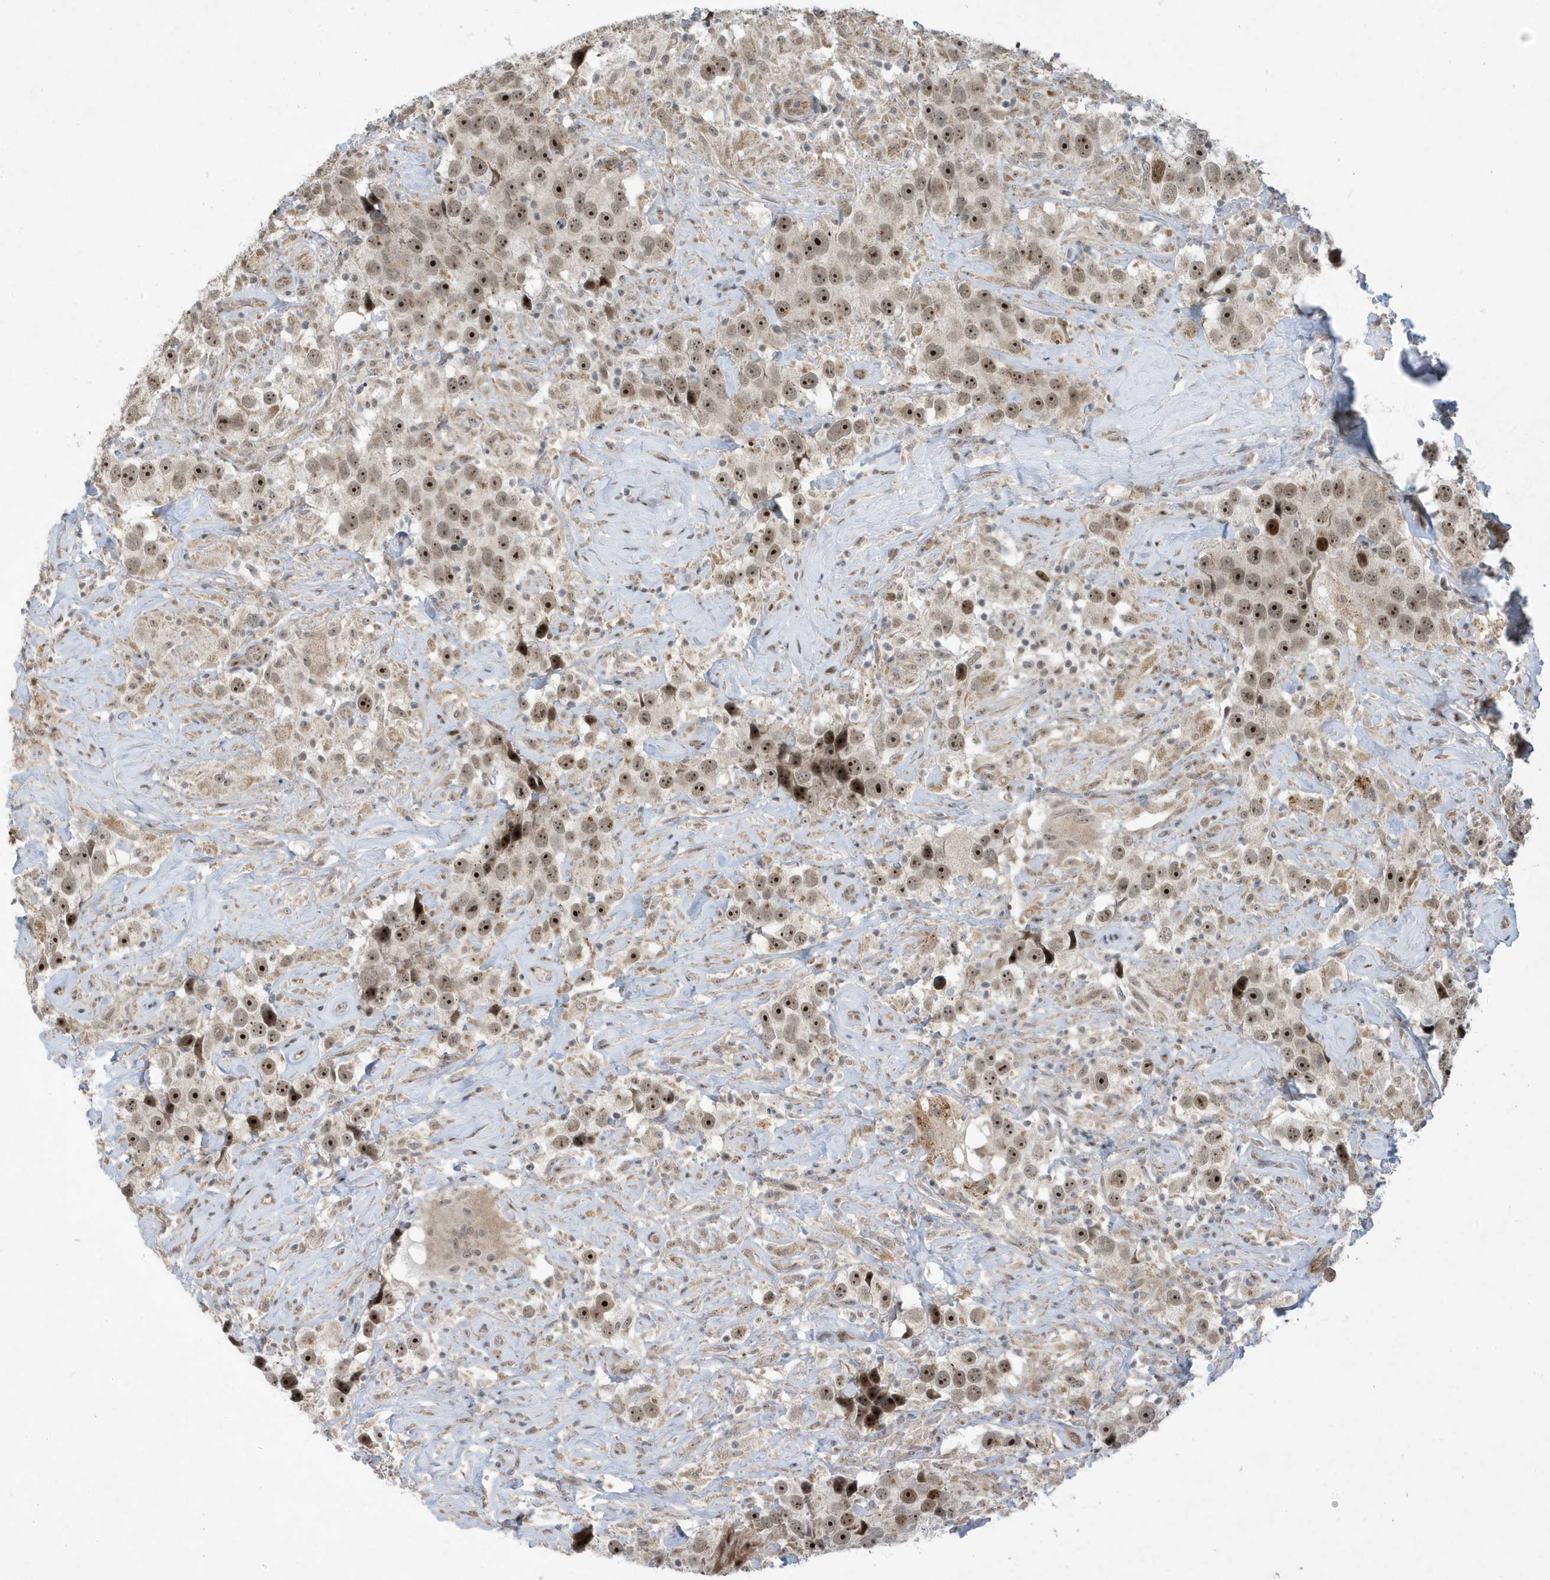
{"staining": {"intensity": "strong", "quantity": ">75%", "location": "nuclear"}, "tissue": "testis cancer", "cell_type": "Tumor cells", "image_type": "cancer", "snomed": [{"axis": "morphology", "description": "Seminoma, NOS"}, {"axis": "topography", "description": "Testis"}], "caption": "An immunohistochemistry (IHC) photomicrograph of neoplastic tissue is shown. Protein staining in brown labels strong nuclear positivity in testis cancer within tumor cells.", "gene": "FAM9B", "patient": {"sex": "male", "age": 49}}